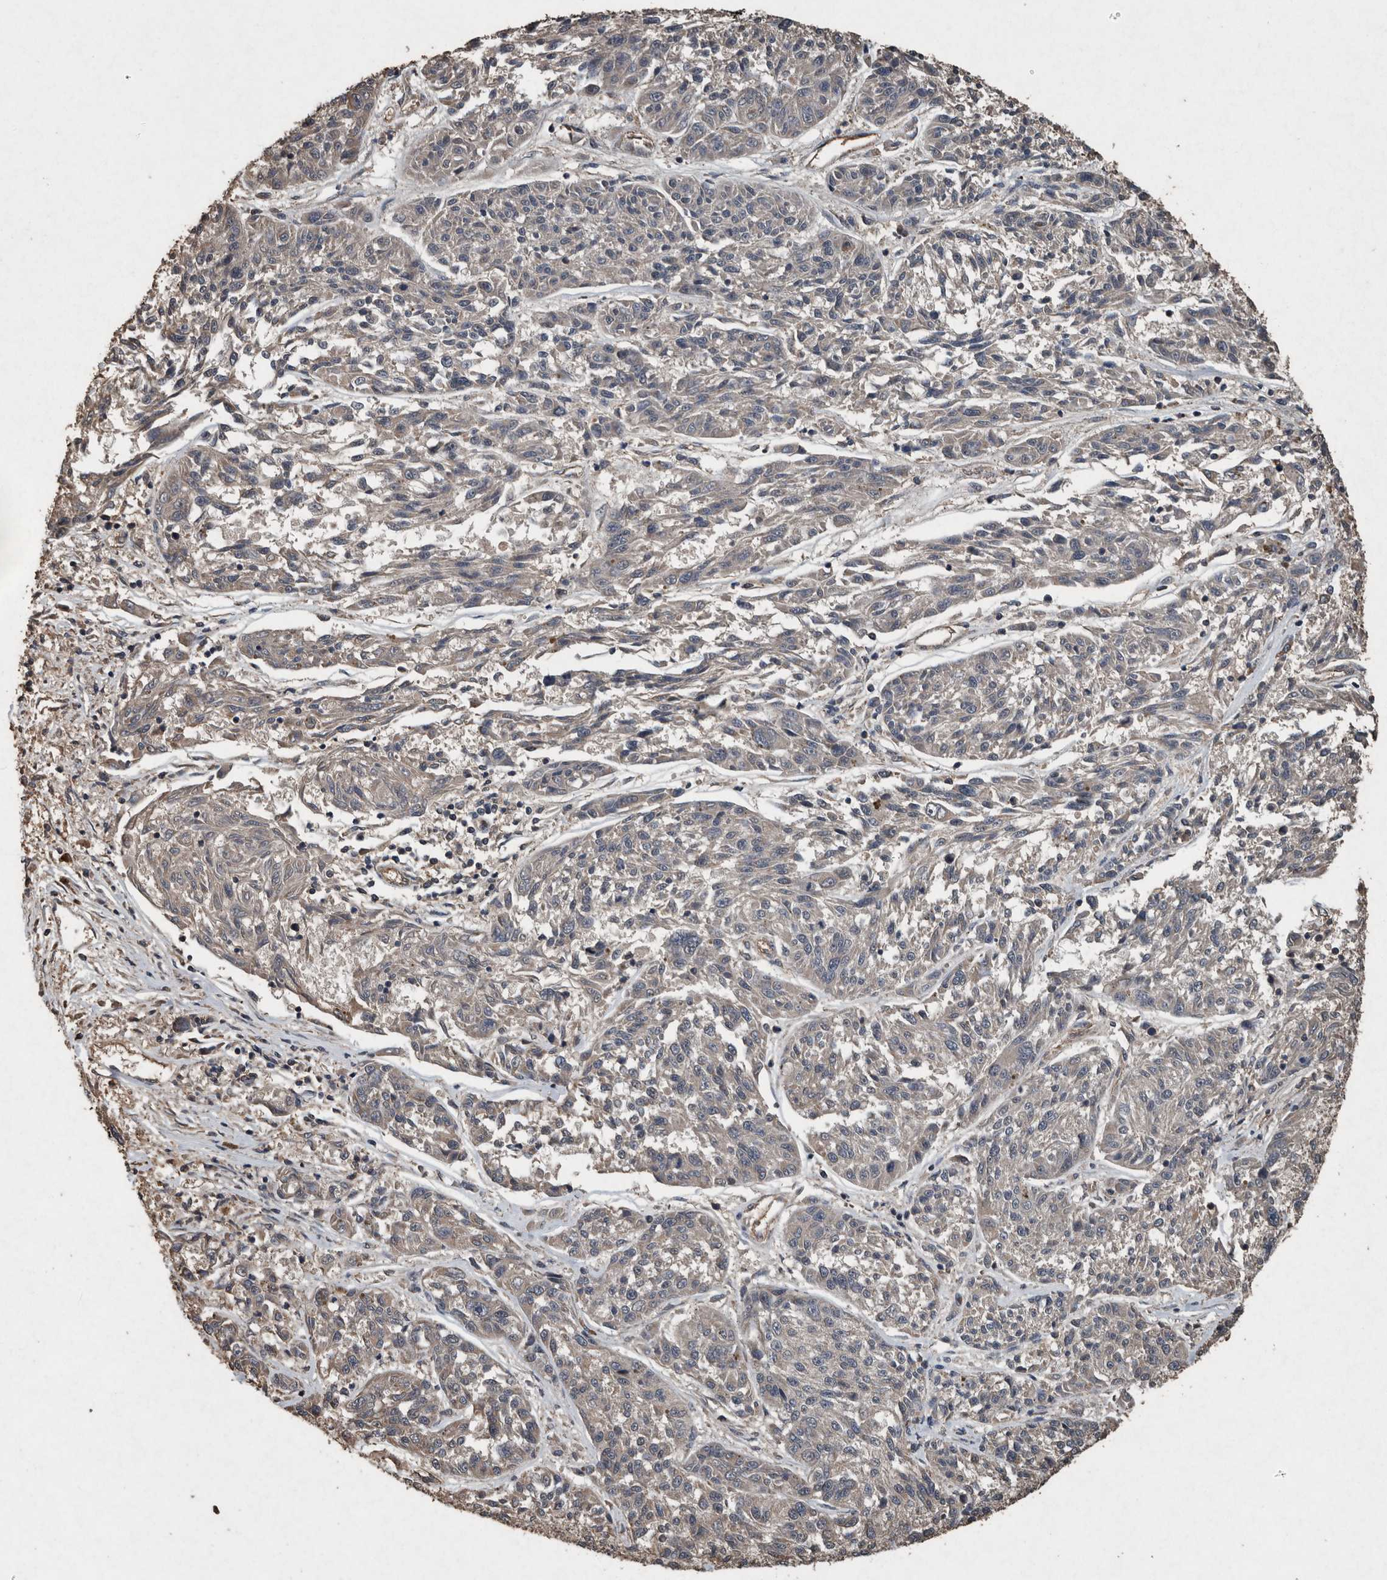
{"staining": {"intensity": "negative", "quantity": "none", "location": "none"}, "tissue": "melanoma", "cell_type": "Tumor cells", "image_type": "cancer", "snomed": [{"axis": "morphology", "description": "Malignant melanoma, NOS"}, {"axis": "topography", "description": "Skin"}], "caption": "Tumor cells show no significant protein staining in malignant melanoma.", "gene": "FGFRL1", "patient": {"sex": "male", "age": 53}}